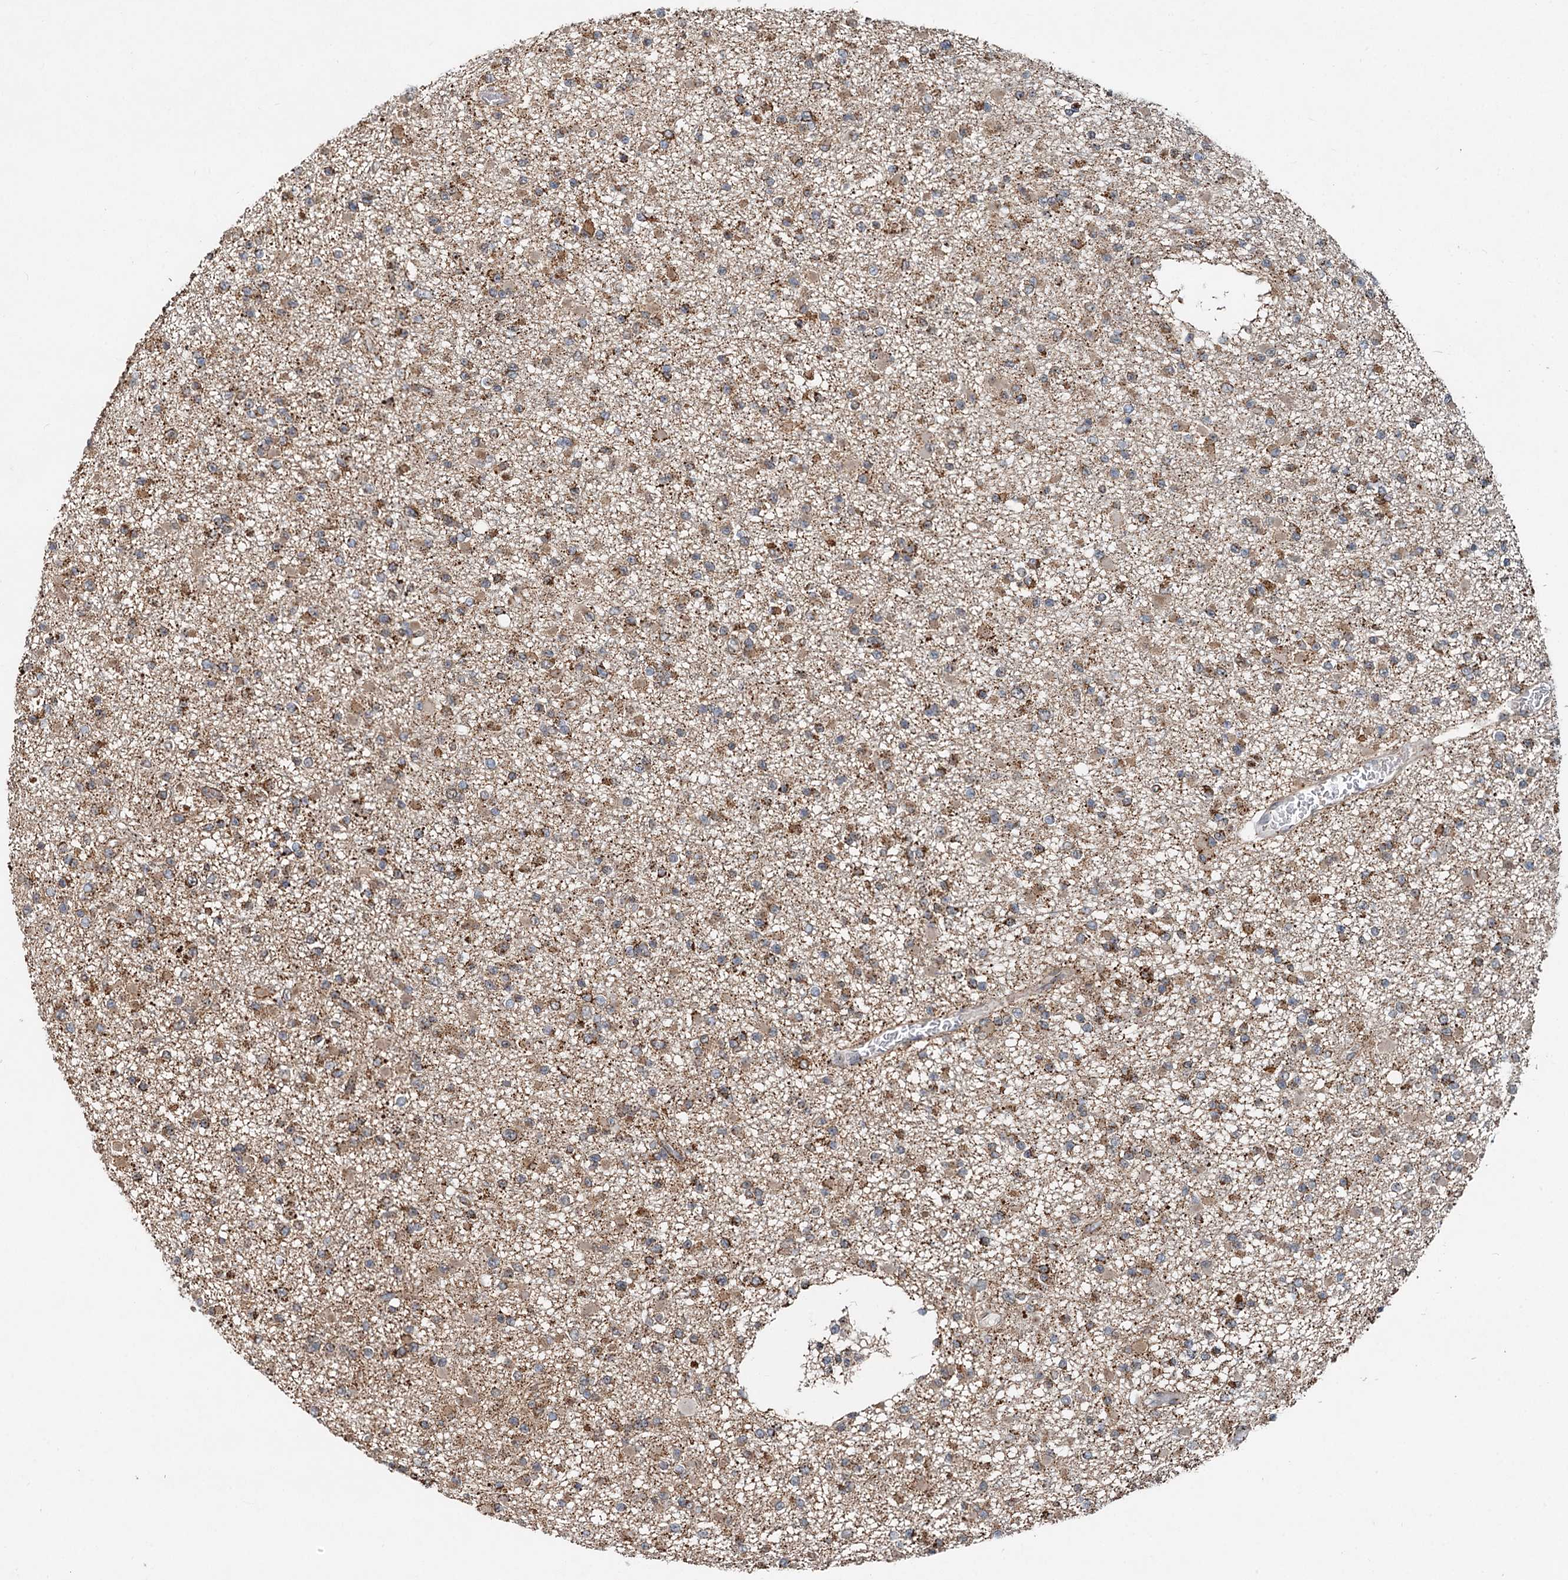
{"staining": {"intensity": "moderate", "quantity": "25%-75%", "location": "cytoplasmic/membranous"}, "tissue": "glioma", "cell_type": "Tumor cells", "image_type": "cancer", "snomed": [{"axis": "morphology", "description": "Glioma, malignant, Low grade"}, {"axis": "topography", "description": "Brain"}], "caption": "There is medium levels of moderate cytoplasmic/membranous expression in tumor cells of malignant glioma (low-grade), as demonstrated by immunohistochemical staining (brown color).", "gene": "CEP68", "patient": {"sex": "female", "age": 22}}